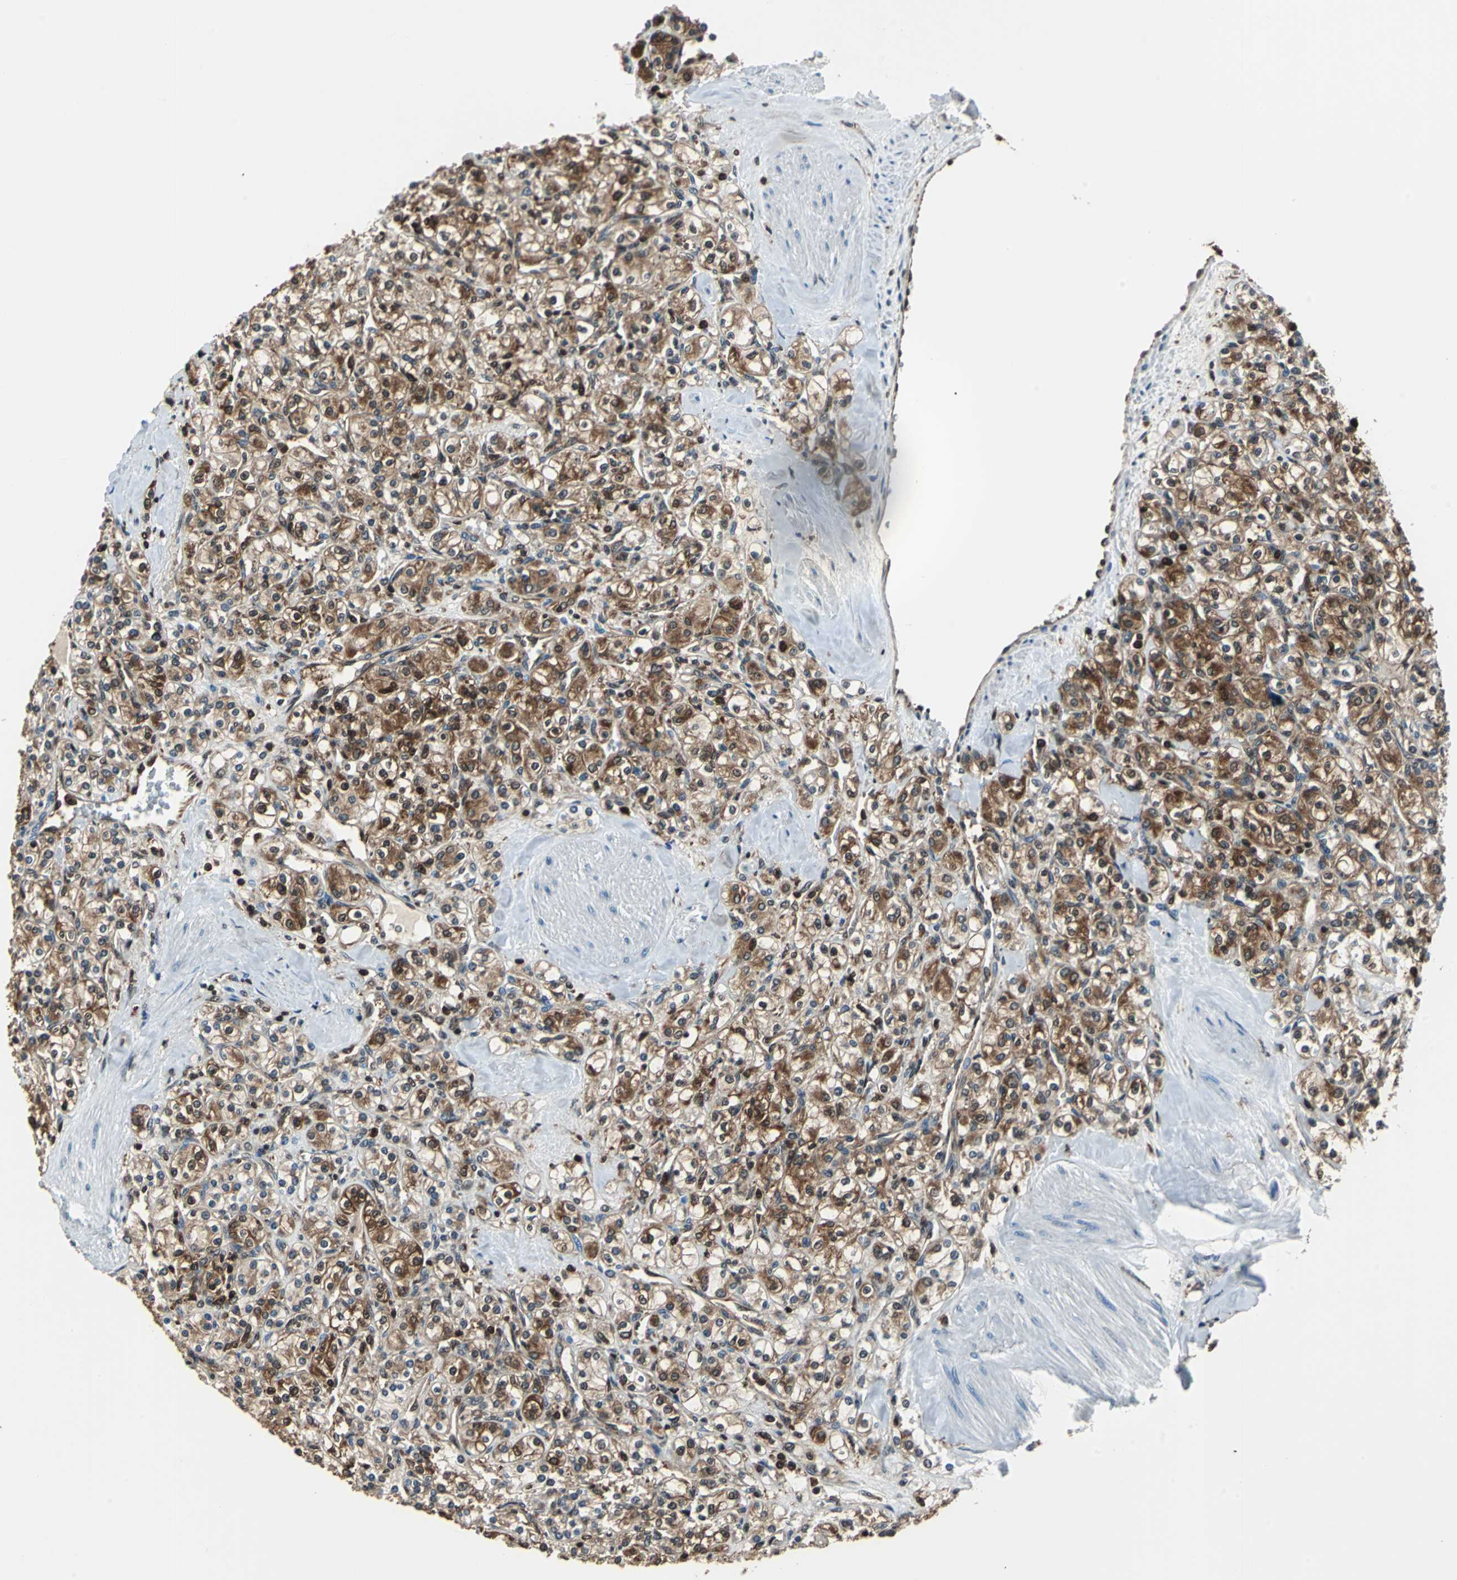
{"staining": {"intensity": "strong", "quantity": "25%-75%", "location": "cytoplasmic/membranous,nuclear"}, "tissue": "renal cancer", "cell_type": "Tumor cells", "image_type": "cancer", "snomed": [{"axis": "morphology", "description": "Adenocarcinoma, NOS"}, {"axis": "topography", "description": "Kidney"}], "caption": "Protein analysis of renal cancer (adenocarcinoma) tissue displays strong cytoplasmic/membranous and nuclear positivity in about 25%-75% of tumor cells.", "gene": "PSME1", "patient": {"sex": "male", "age": 77}}